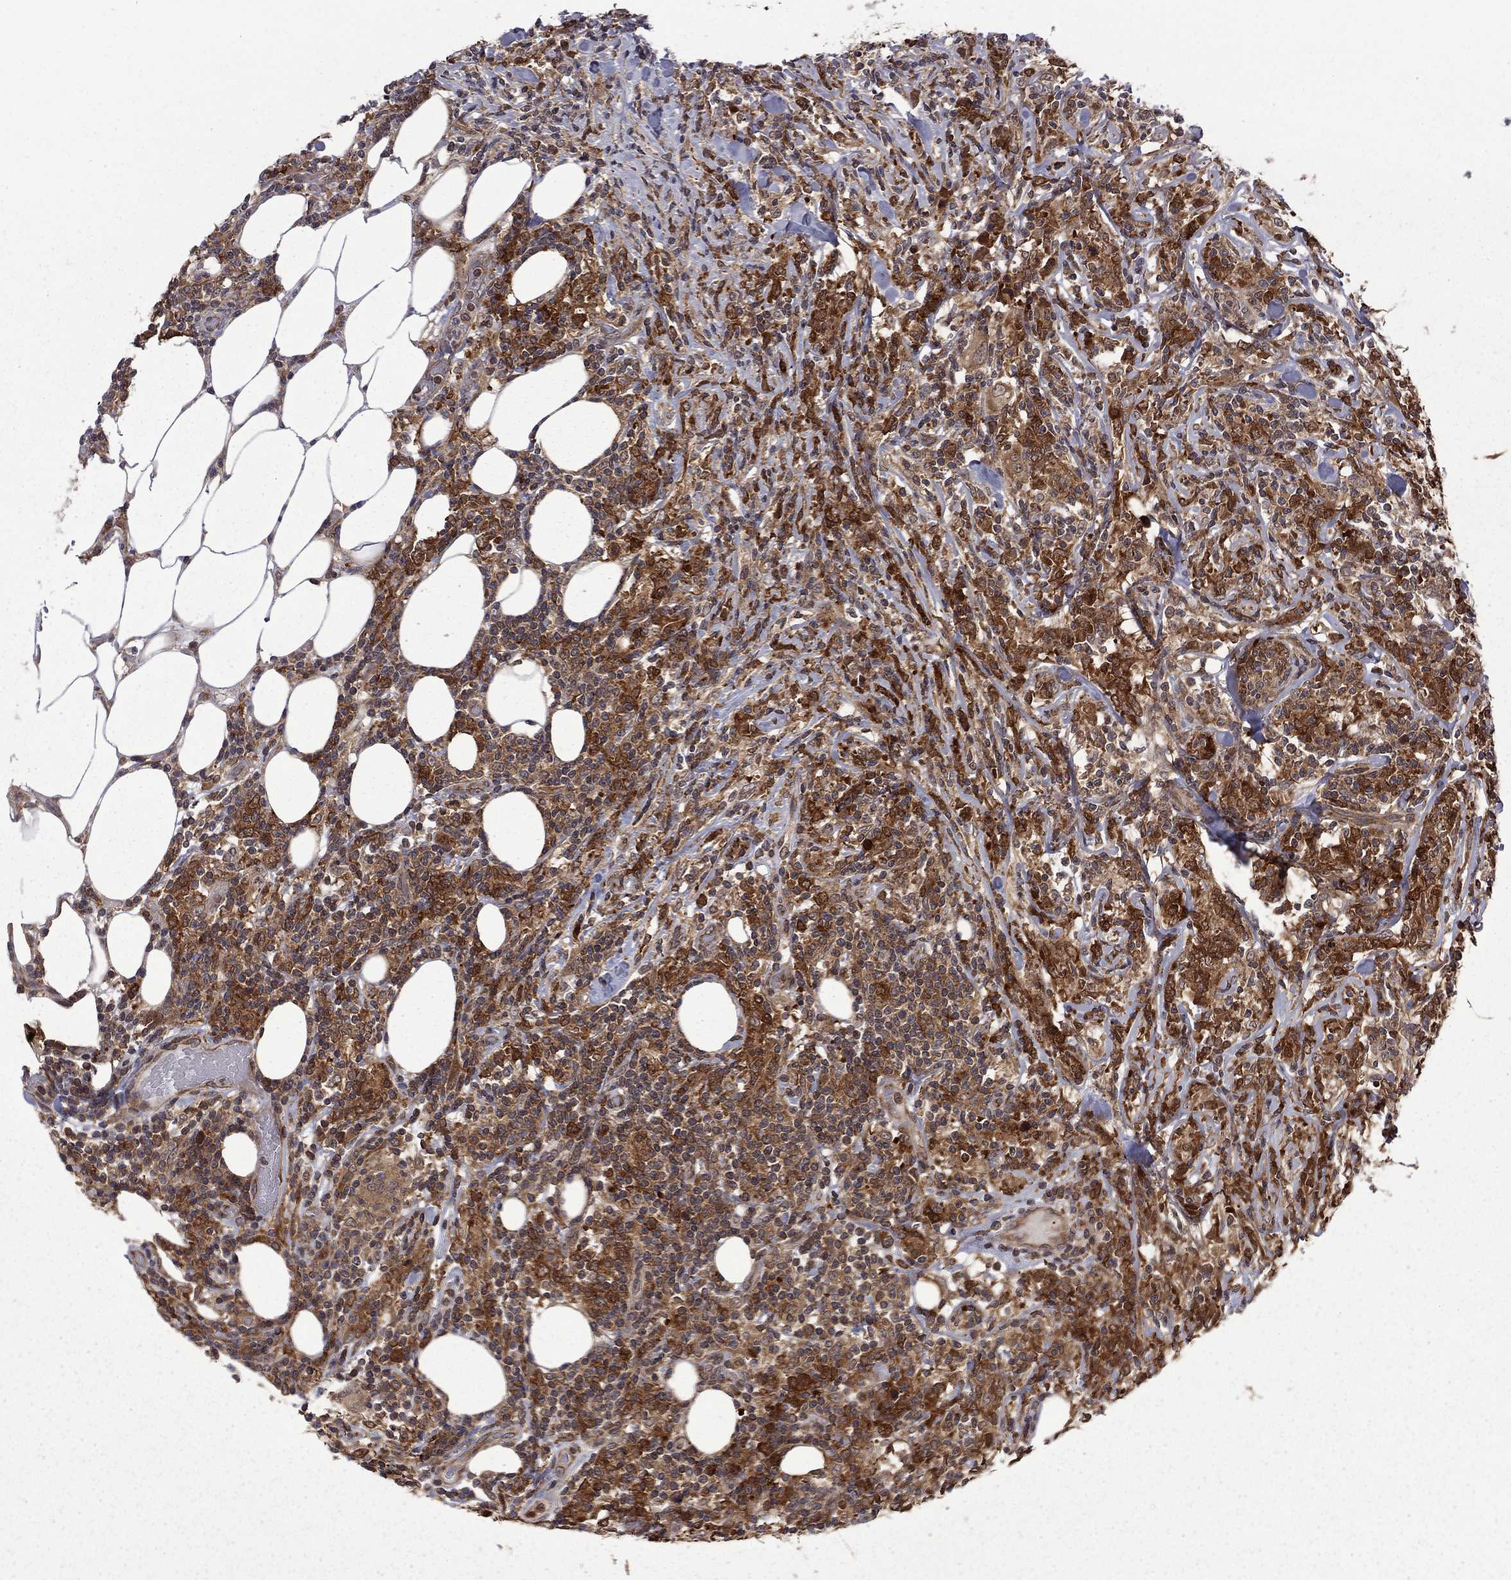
{"staining": {"intensity": "strong", "quantity": ">75%", "location": "cytoplasmic/membranous"}, "tissue": "lymphoma", "cell_type": "Tumor cells", "image_type": "cancer", "snomed": [{"axis": "morphology", "description": "Malignant lymphoma, non-Hodgkin's type, High grade"}, {"axis": "topography", "description": "Lymph node"}], "caption": "Protein expression analysis of human lymphoma reveals strong cytoplasmic/membranous staining in about >75% of tumor cells. (DAB = brown stain, brightfield microscopy at high magnification).", "gene": "NAA50", "patient": {"sex": "female", "age": 84}}